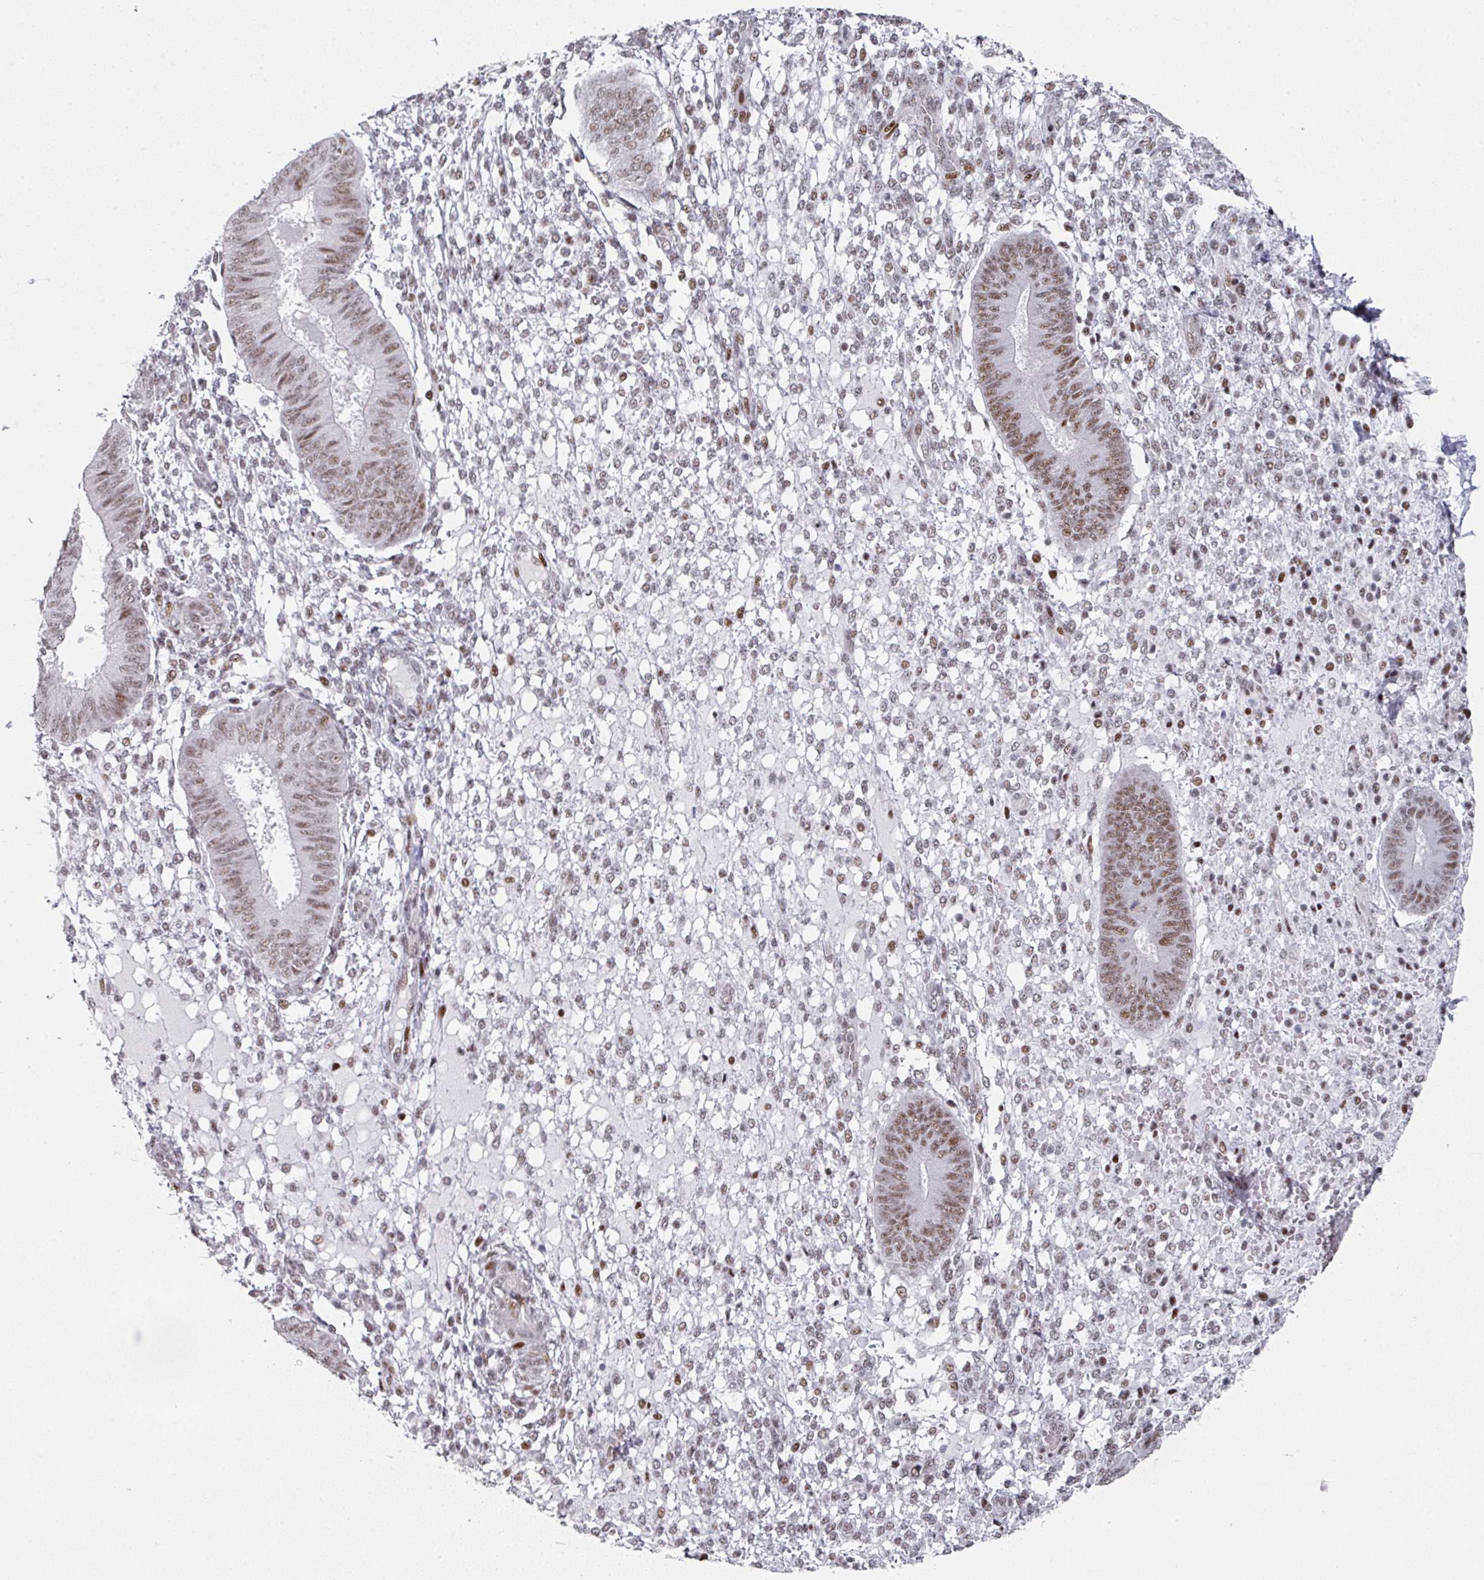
{"staining": {"intensity": "moderate", "quantity": "<25%", "location": "nuclear"}, "tissue": "endometrium", "cell_type": "Cells in endometrial stroma", "image_type": "normal", "snomed": [{"axis": "morphology", "description": "Normal tissue, NOS"}, {"axis": "topography", "description": "Endometrium"}], "caption": "Unremarkable endometrium reveals moderate nuclear positivity in approximately <25% of cells in endometrial stroma, visualized by immunohistochemistry.", "gene": "SF3B5", "patient": {"sex": "female", "age": 49}}